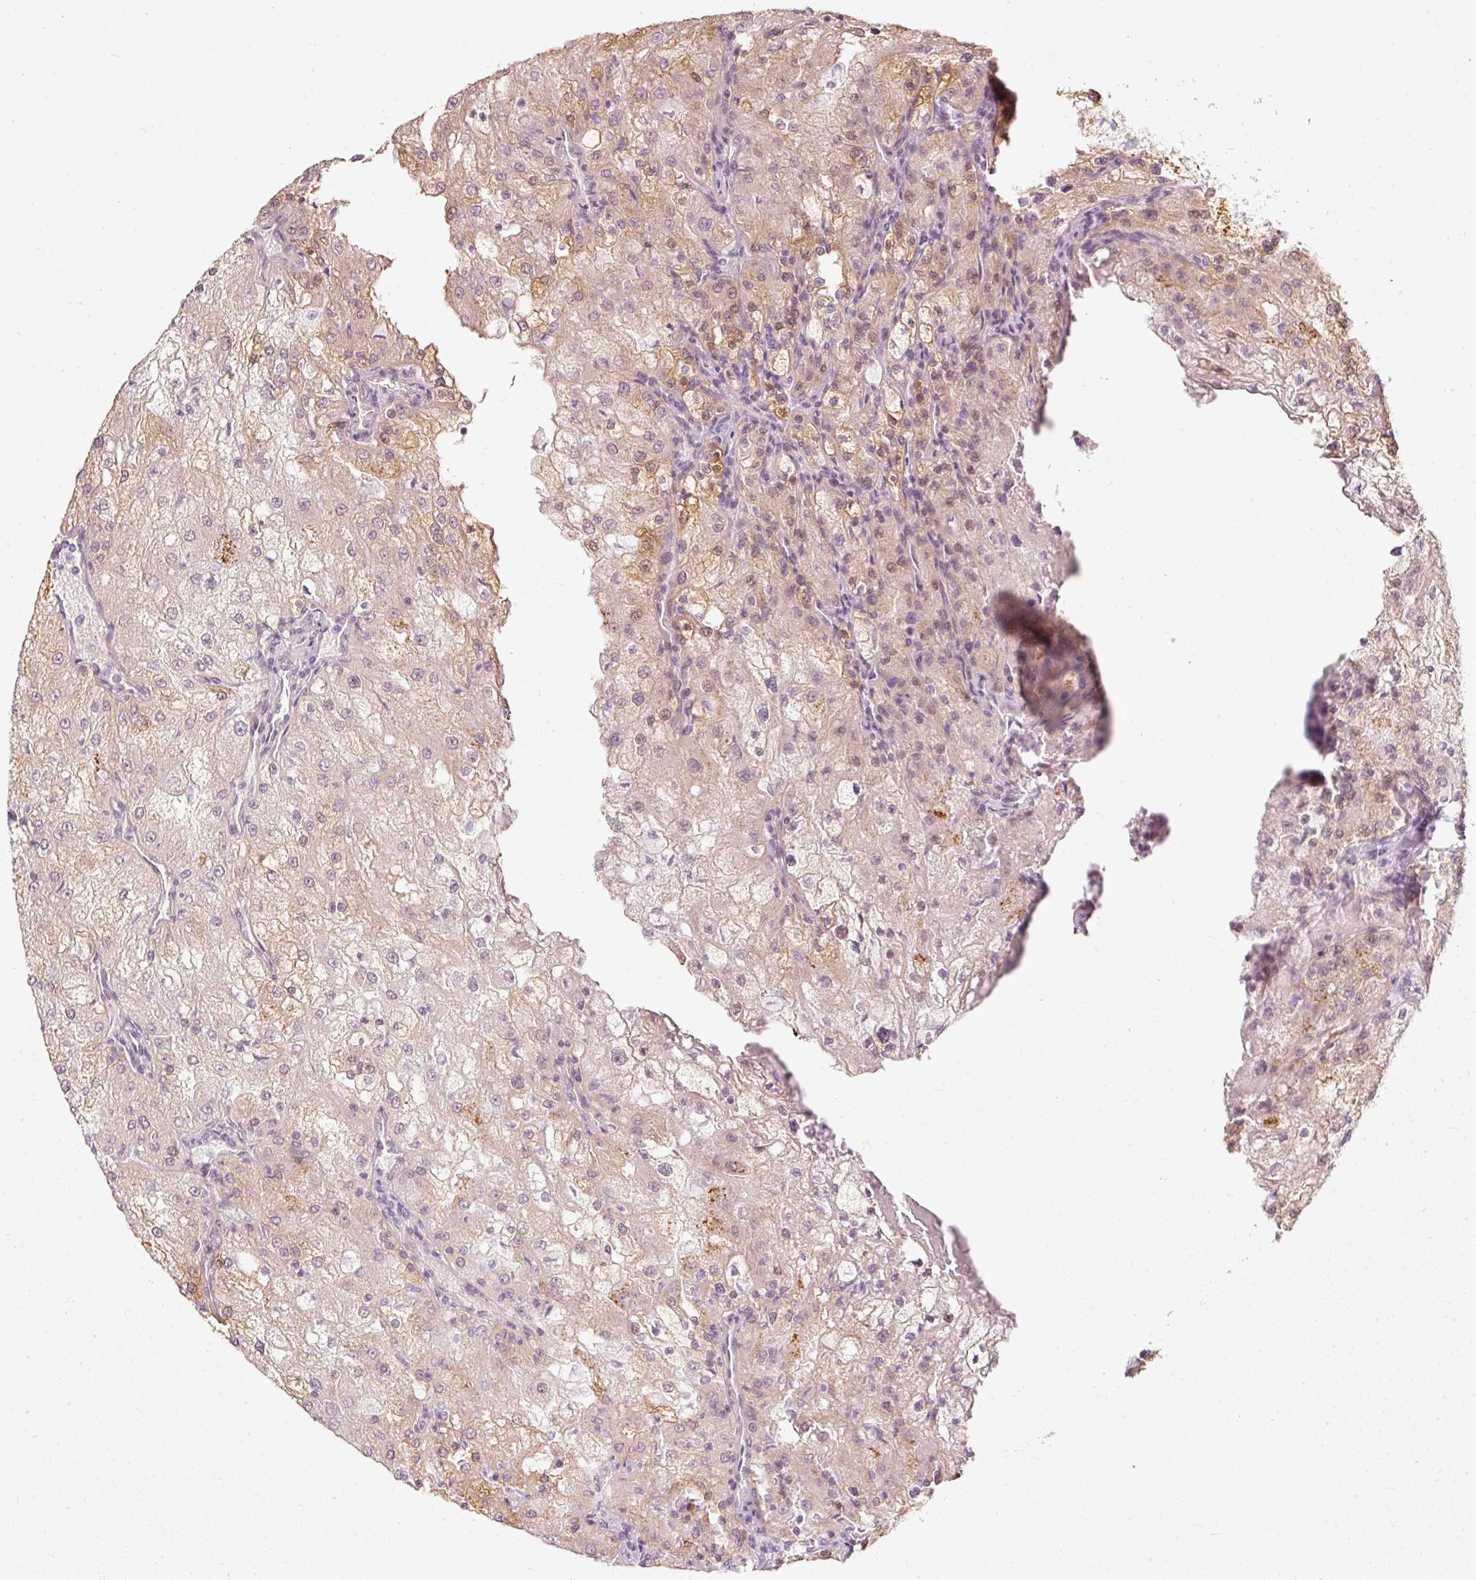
{"staining": {"intensity": "moderate", "quantity": "25%-75%", "location": "cytoplasmic/membranous"}, "tissue": "renal cancer", "cell_type": "Tumor cells", "image_type": "cancer", "snomed": [{"axis": "morphology", "description": "Adenocarcinoma, NOS"}, {"axis": "topography", "description": "Kidney"}], "caption": "A medium amount of moderate cytoplasmic/membranous staining is seen in approximately 25%-75% of tumor cells in renal cancer (adenocarcinoma) tissue.", "gene": "SLC20A1", "patient": {"sex": "female", "age": 74}}